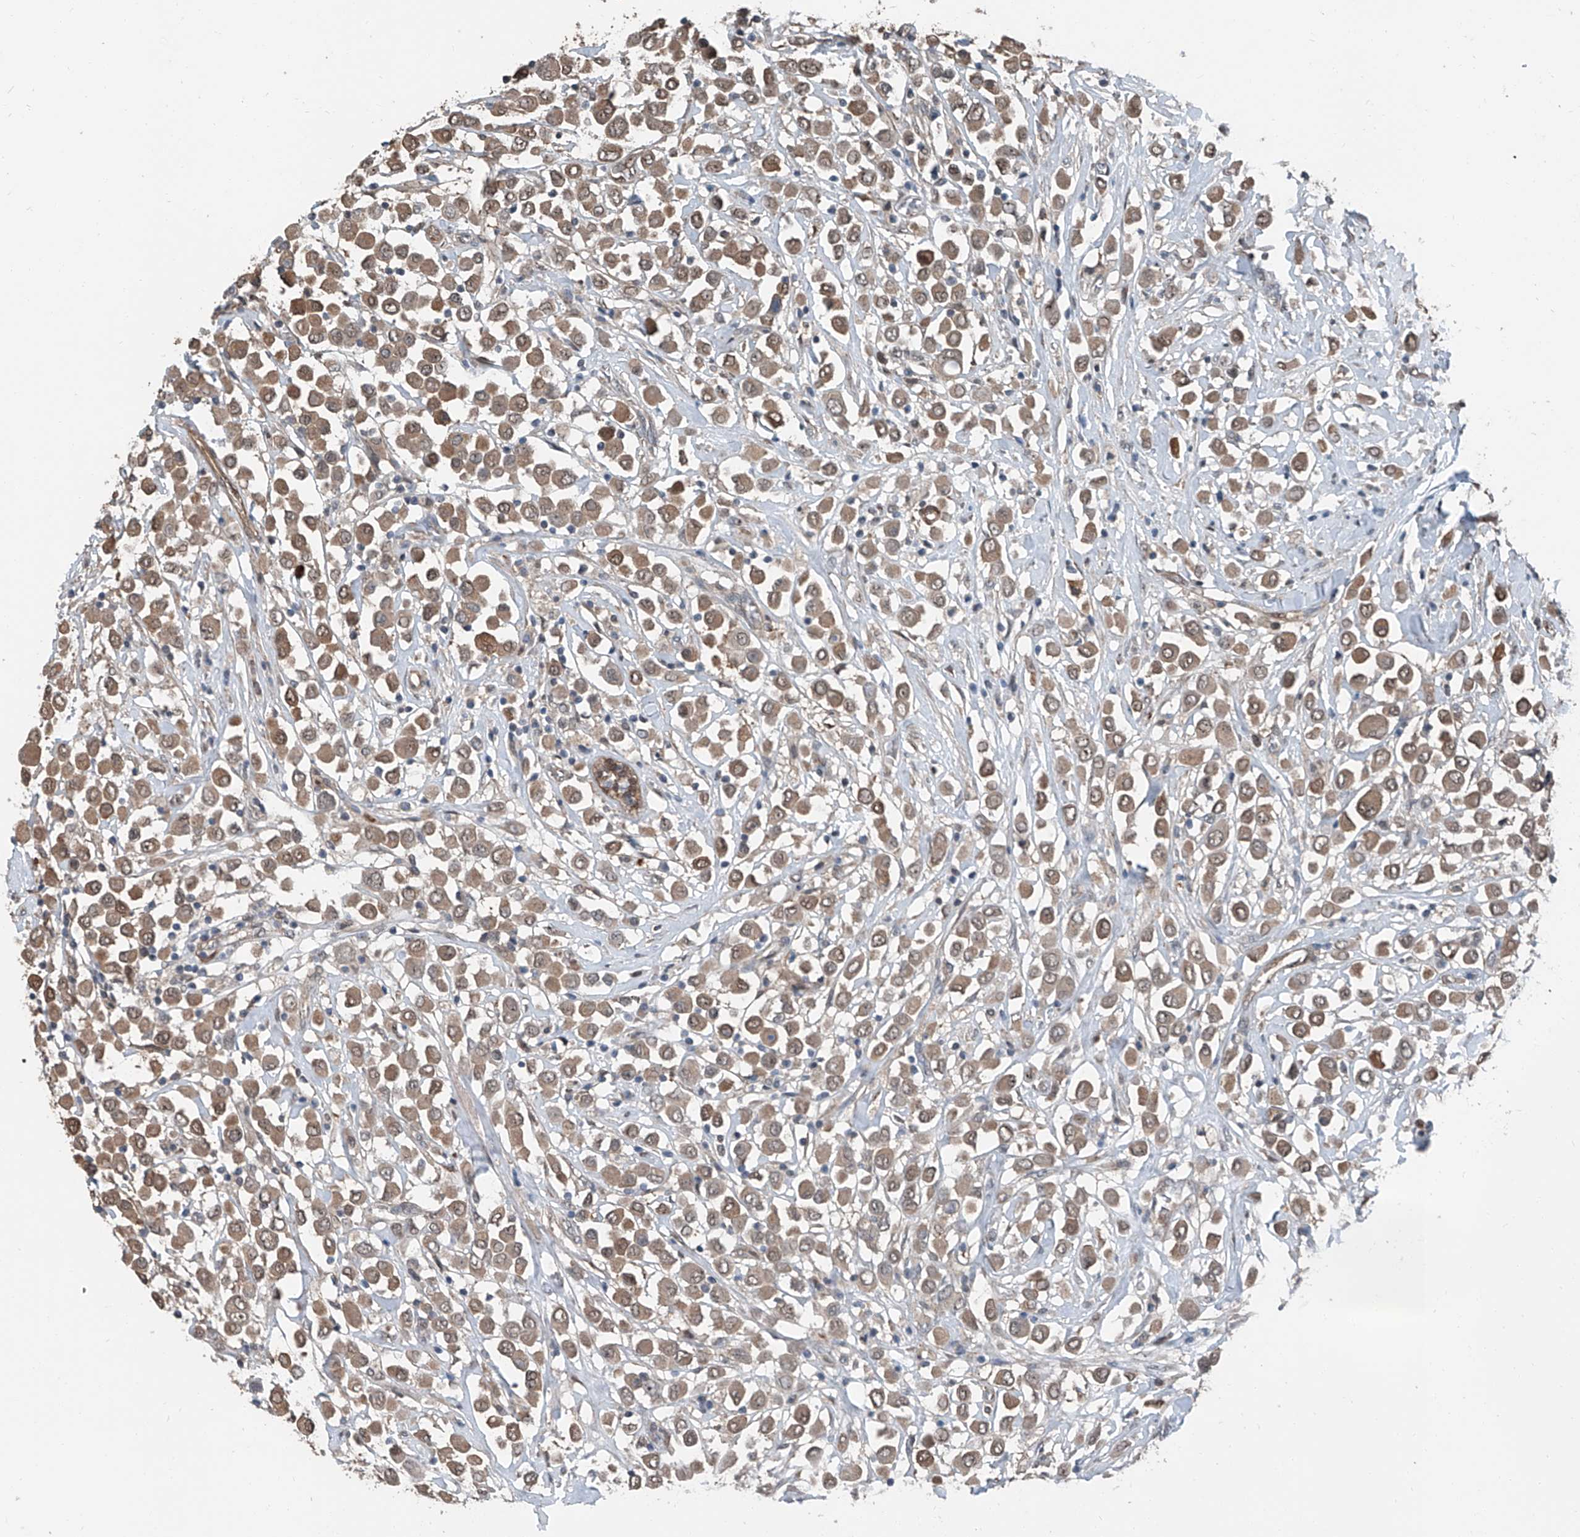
{"staining": {"intensity": "moderate", "quantity": ">75%", "location": "cytoplasmic/membranous,nuclear"}, "tissue": "breast cancer", "cell_type": "Tumor cells", "image_type": "cancer", "snomed": [{"axis": "morphology", "description": "Duct carcinoma"}, {"axis": "topography", "description": "Breast"}], "caption": "The immunohistochemical stain labels moderate cytoplasmic/membranous and nuclear staining in tumor cells of breast cancer (invasive ductal carcinoma) tissue.", "gene": "HSPA6", "patient": {"sex": "female", "age": 61}}